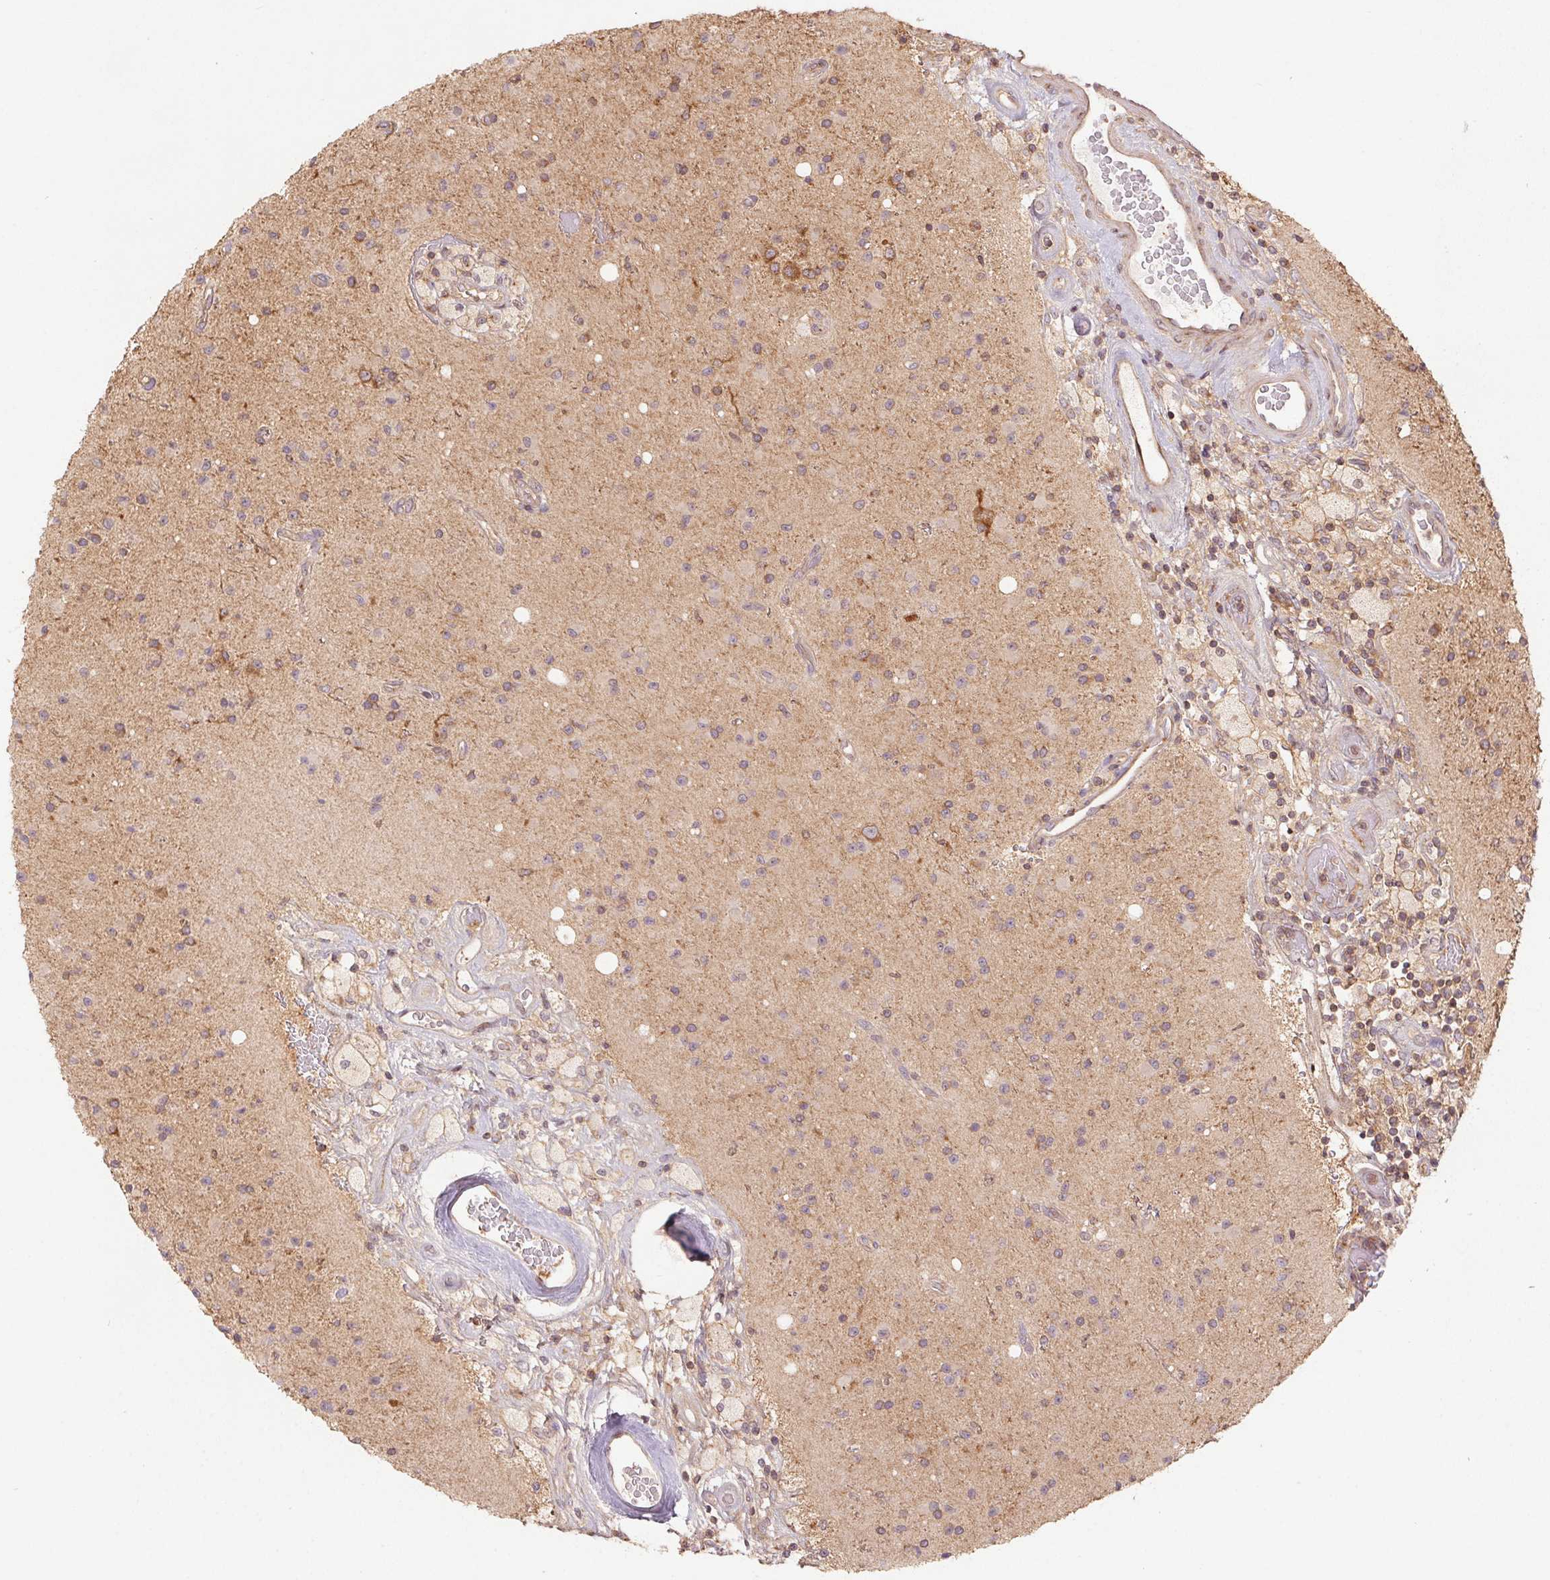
{"staining": {"intensity": "moderate", "quantity": "25%-75%", "location": "cytoplasmic/membranous"}, "tissue": "glioma", "cell_type": "Tumor cells", "image_type": "cancer", "snomed": [{"axis": "morphology", "description": "Glioma, malignant, High grade"}, {"axis": "topography", "description": "Brain"}], "caption": "High-magnification brightfield microscopy of malignant high-grade glioma stained with DAB (brown) and counterstained with hematoxylin (blue). tumor cells exhibit moderate cytoplasmic/membranous staining is appreciated in approximately25%-75% of cells.", "gene": "TUBA3D", "patient": {"sex": "male", "age": 36}}